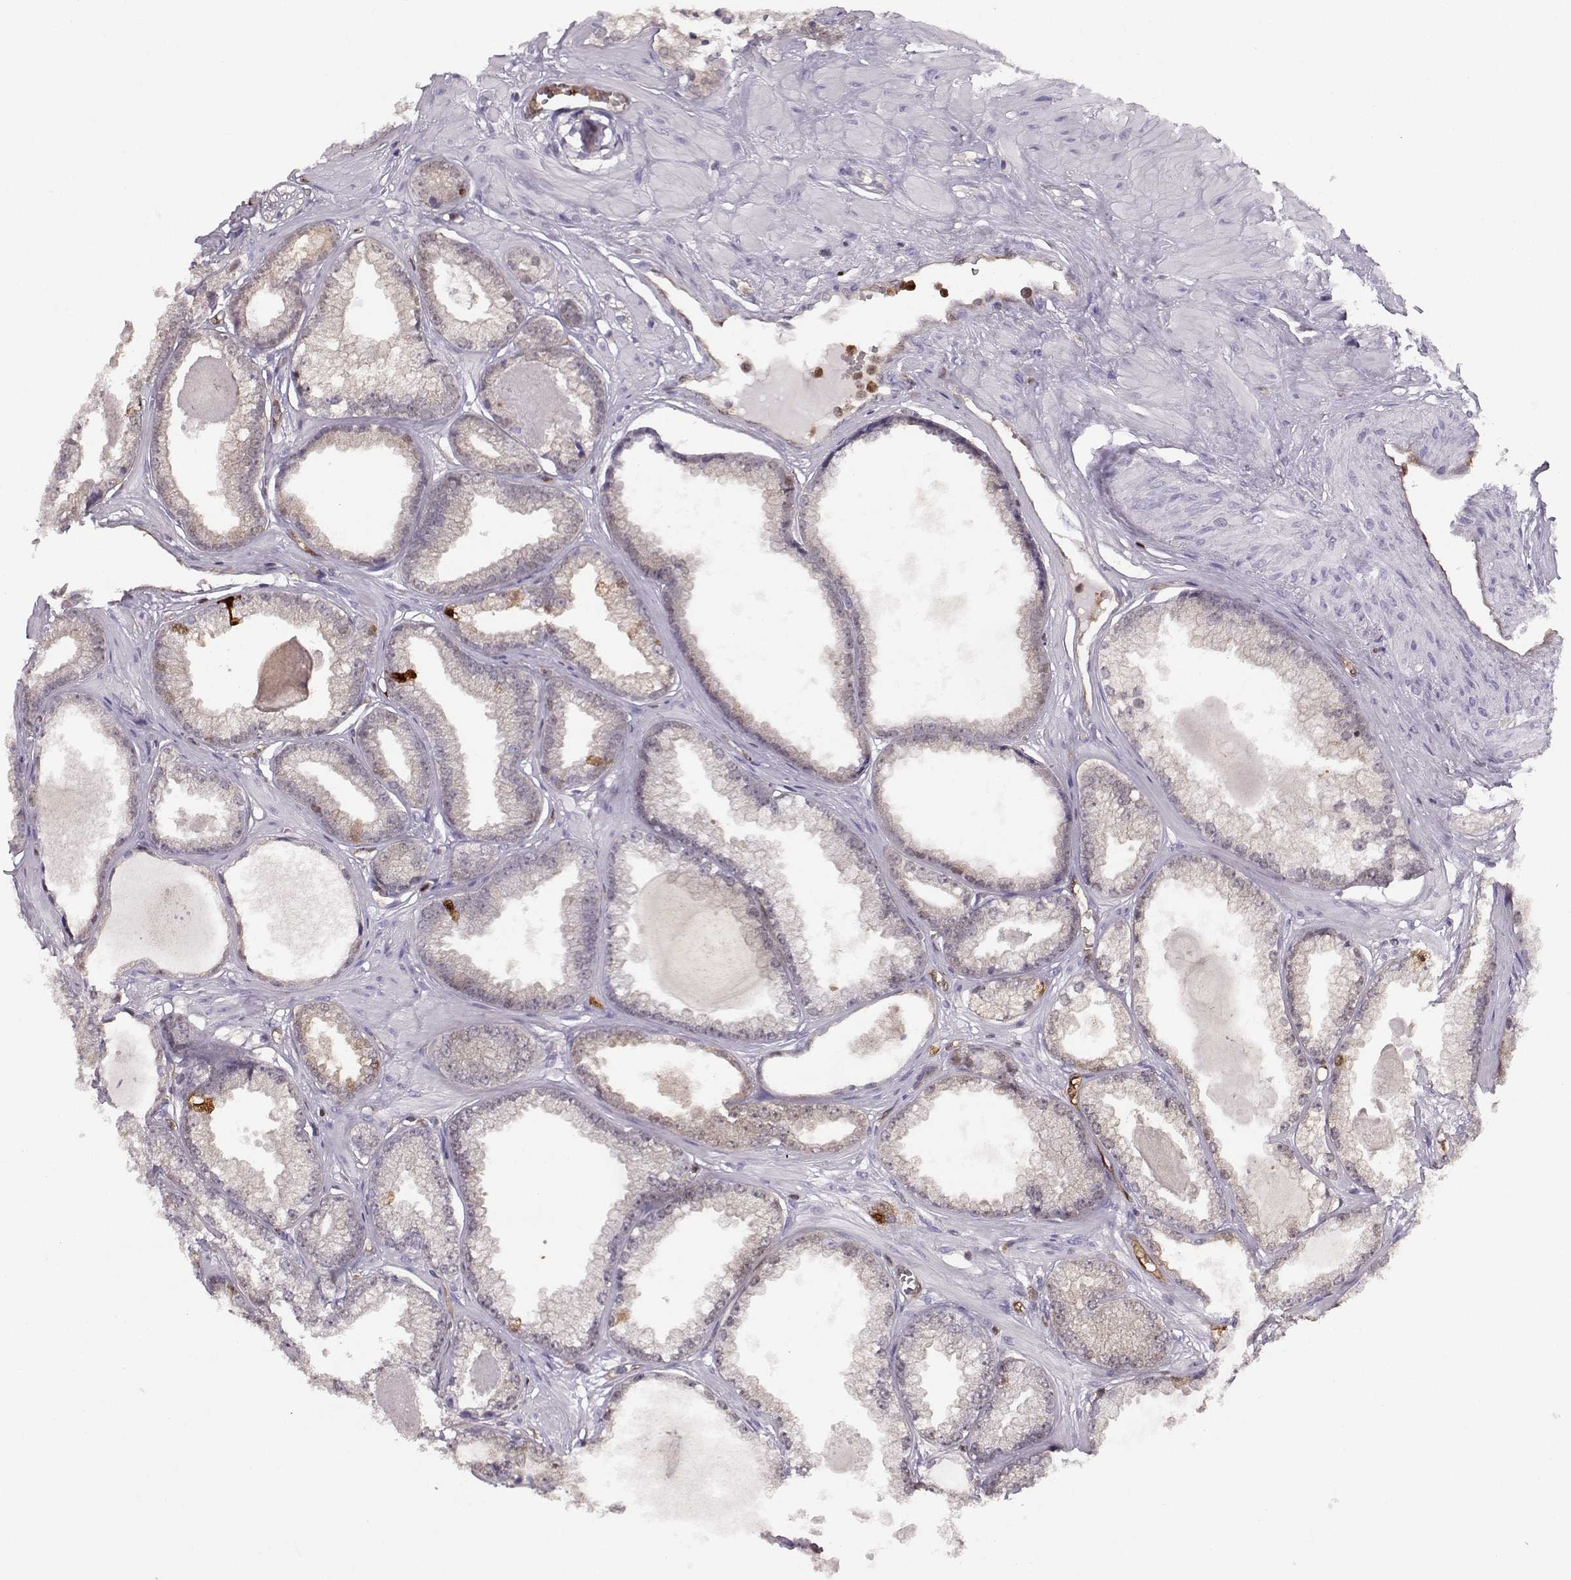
{"staining": {"intensity": "negative", "quantity": "none", "location": "none"}, "tissue": "prostate cancer", "cell_type": "Tumor cells", "image_type": "cancer", "snomed": [{"axis": "morphology", "description": "Adenocarcinoma, Low grade"}, {"axis": "topography", "description": "Prostate"}], "caption": "Tumor cells are negative for brown protein staining in prostate cancer. (Stains: DAB (3,3'-diaminobenzidine) IHC with hematoxylin counter stain, Microscopy: brightfield microscopy at high magnification).", "gene": "PNP", "patient": {"sex": "male", "age": 64}}